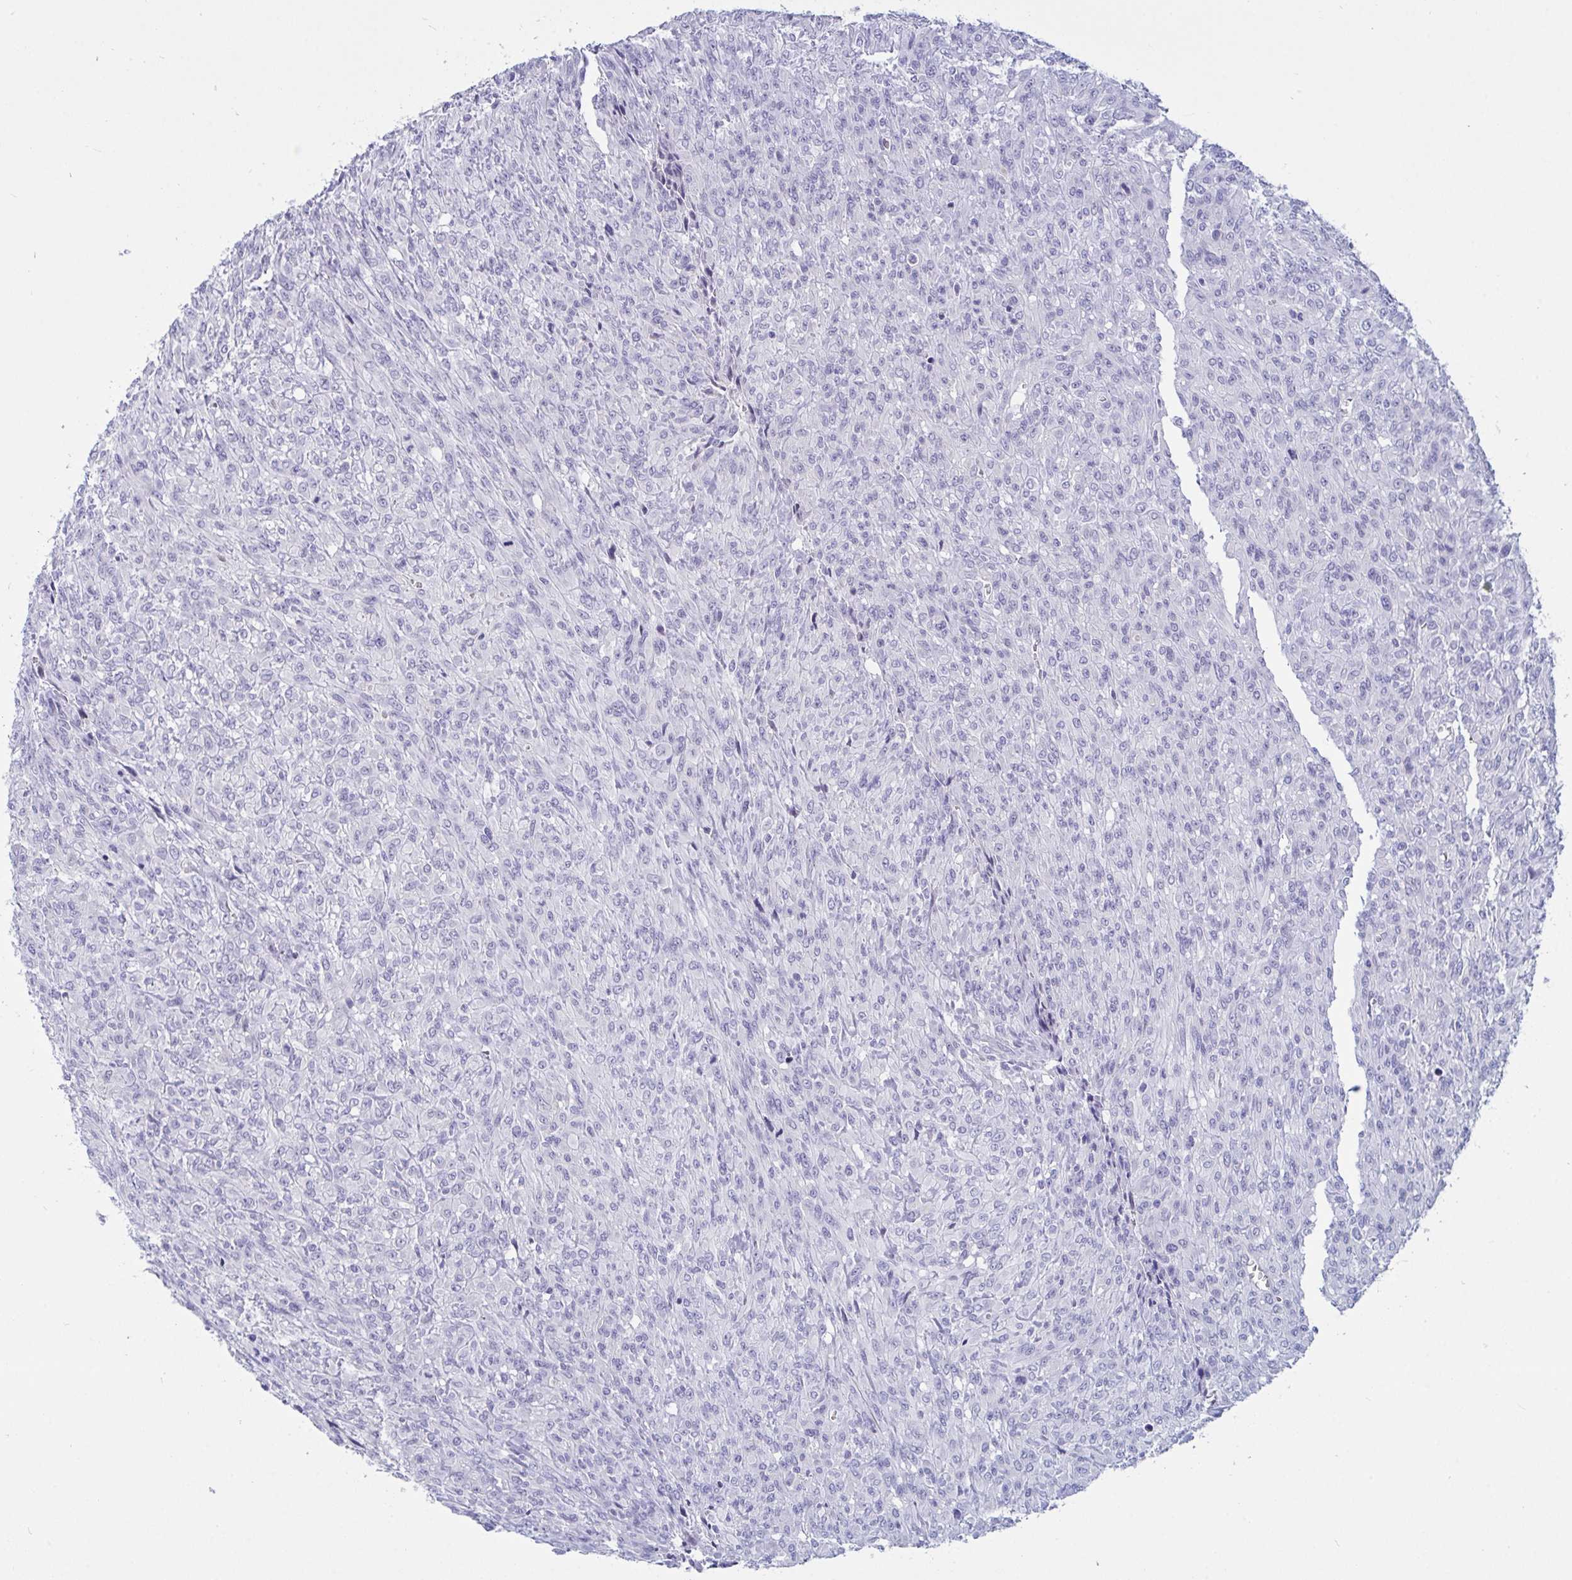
{"staining": {"intensity": "negative", "quantity": "none", "location": "none"}, "tissue": "renal cancer", "cell_type": "Tumor cells", "image_type": "cancer", "snomed": [{"axis": "morphology", "description": "Adenocarcinoma, NOS"}, {"axis": "topography", "description": "Kidney"}], "caption": "There is no significant staining in tumor cells of adenocarcinoma (renal). (Stains: DAB immunohistochemistry (IHC) with hematoxylin counter stain, Microscopy: brightfield microscopy at high magnification).", "gene": "TAS2R38", "patient": {"sex": "male", "age": 58}}